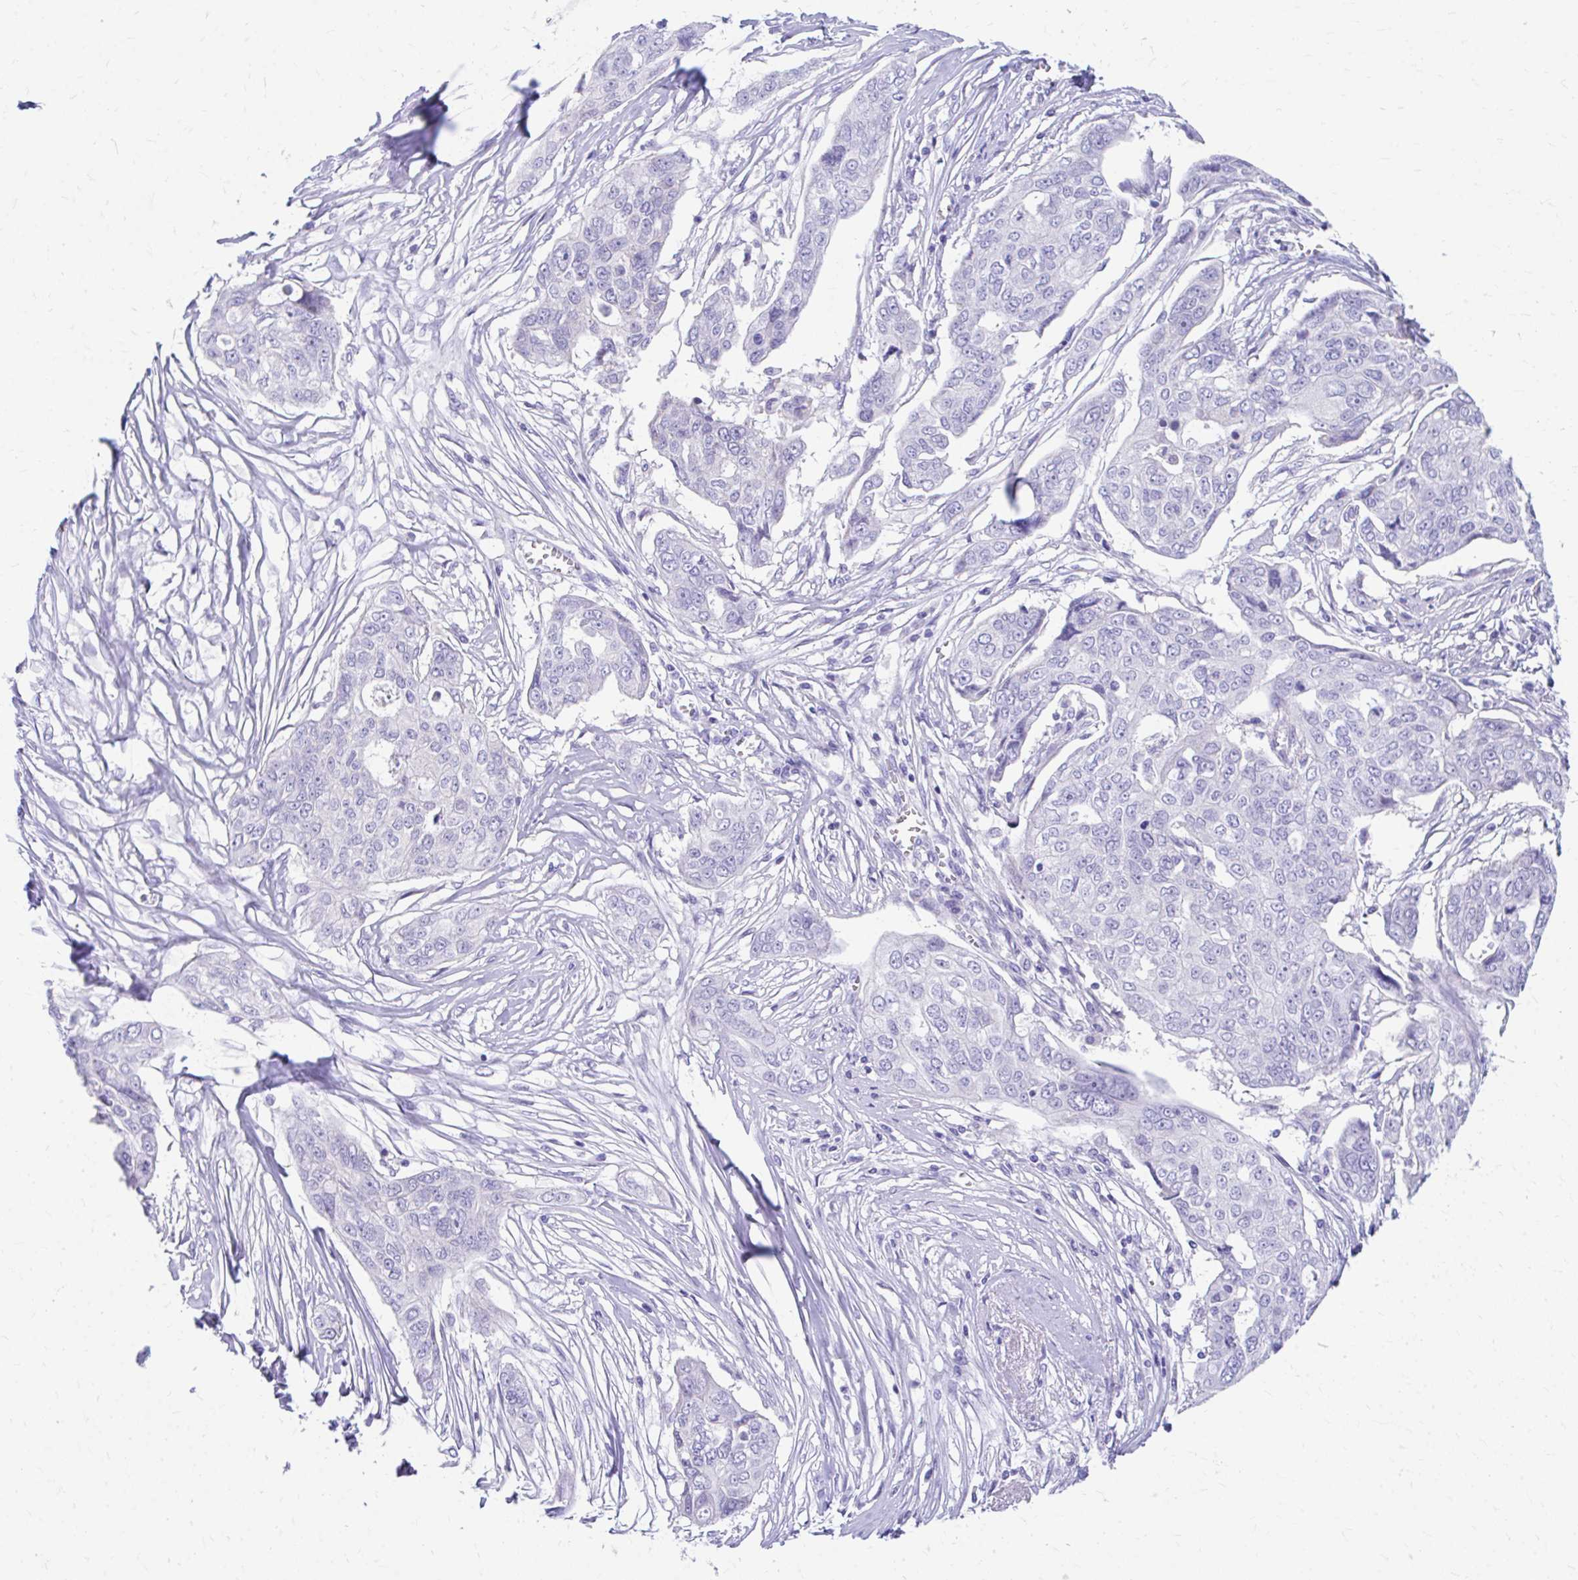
{"staining": {"intensity": "negative", "quantity": "none", "location": "none"}, "tissue": "ovarian cancer", "cell_type": "Tumor cells", "image_type": "cancer", "snomed": [{"axis": "morphology", "description": "Carcinoma, endometroid"}, {"axis": "topography", "description": "Ovary"}], "caption": "Immunohistochemical staining of ovarian cancer displays no significant staining in tumor cells. (IHC, brightfield microscopy, high magnification).", "gene": "KRIT1", "patient": {"sex": "female", "age": 70}}